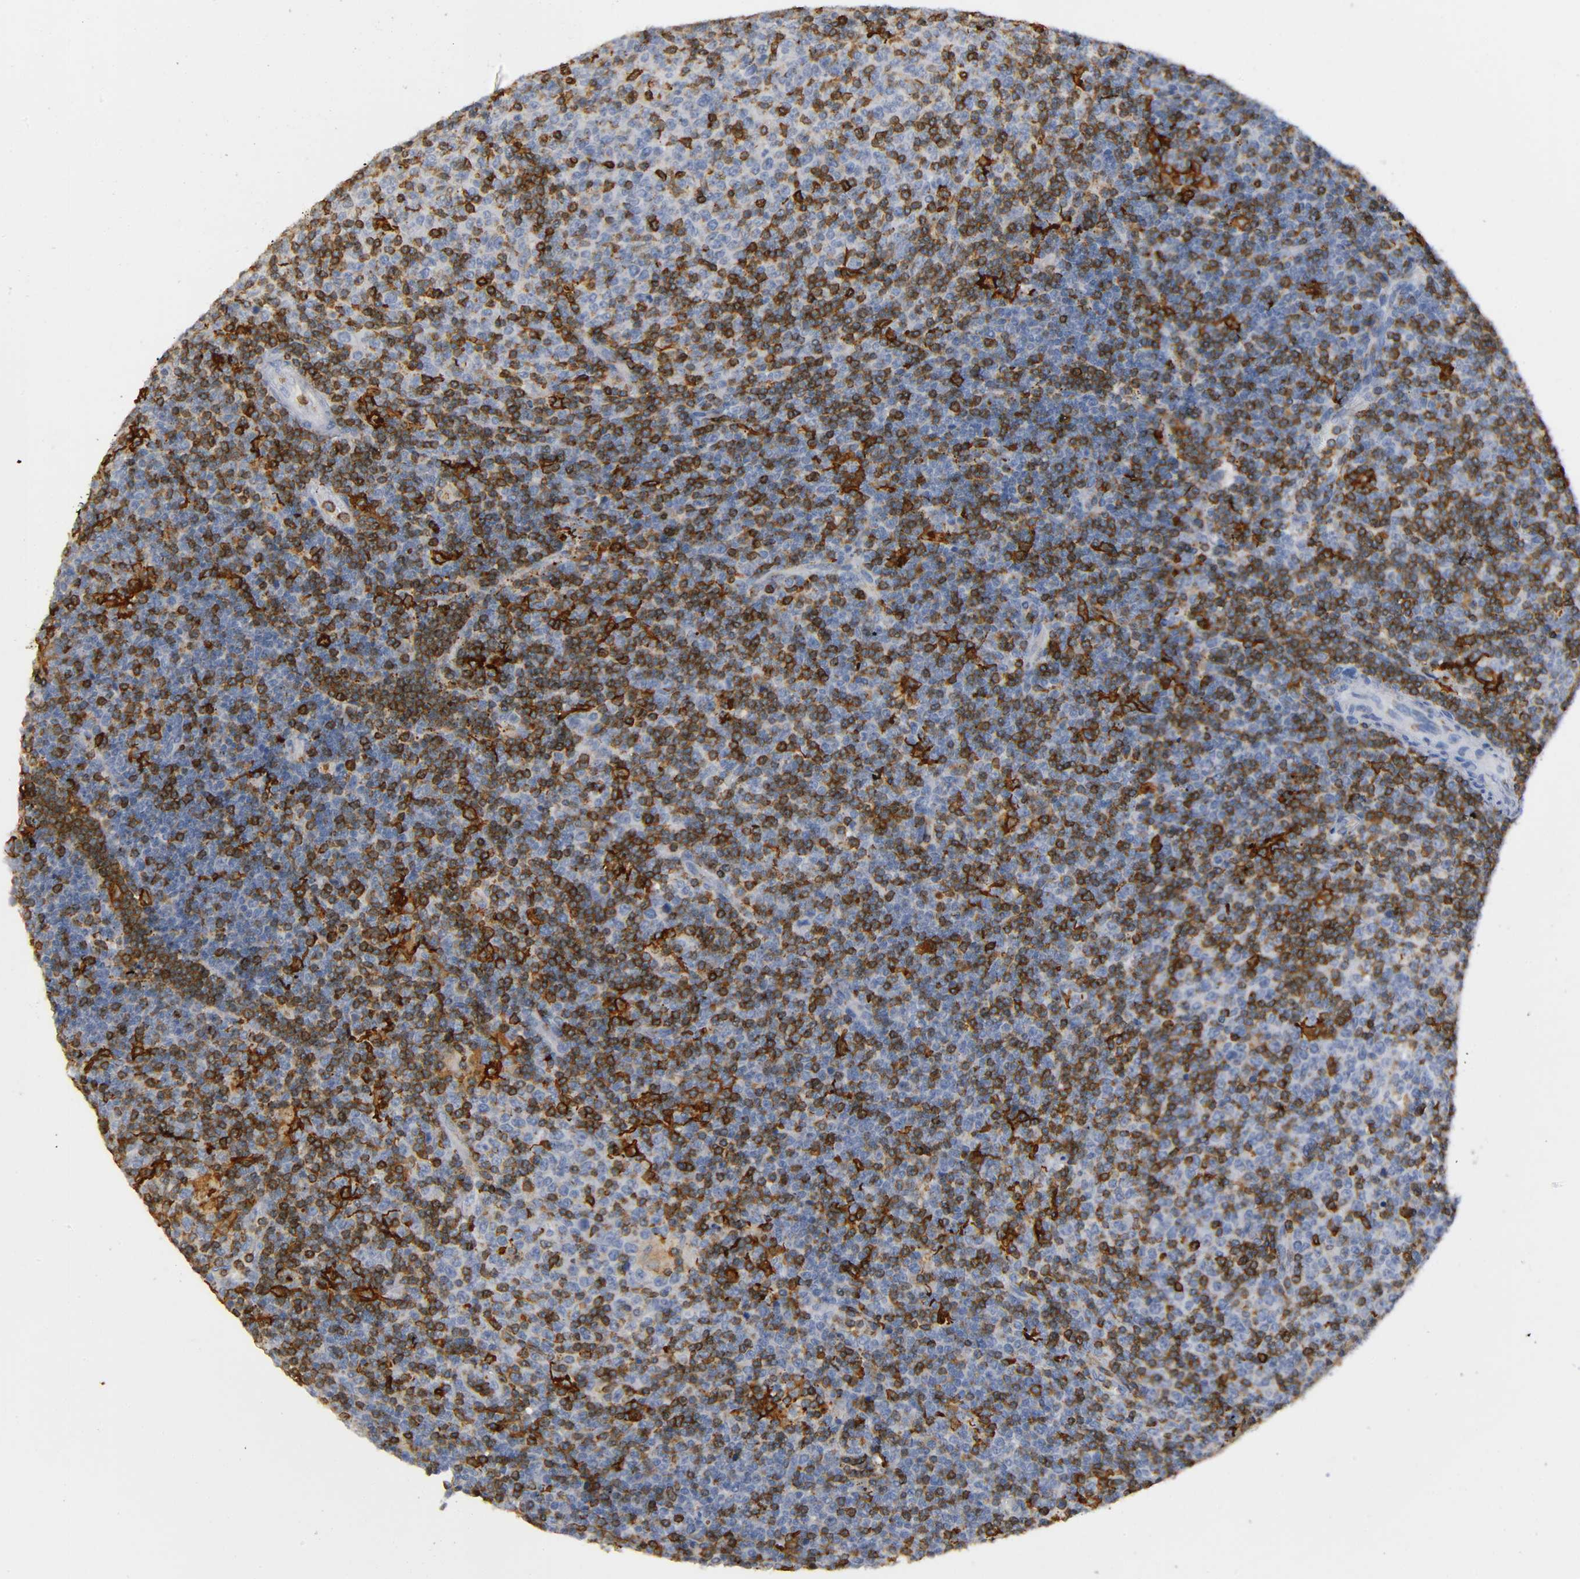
{"staining": {"intensity": "strong", "quantity": ">75%", "location": "cytoplasmic/membranous"}, "tissue": "lymphoma", "cell_type": "Tumor cells", "image_type": "cancer", "snomed": [{"axis": "morphology", "description": "Malignant lymphoma, non-Hodgkin's type, Low grade"}, {"axis": "topography", "description": "Lymph node"}], "caption": "Approximately >75% of tumor cells in human malignant lymphoma, non-Hodgkin's type (low-grade) exhibit strong cytoplasmic/membranous protein staining as visualized by brown immunohistochemical staining.", "gene": "CAPN10", "patient": {"sex": "male", "age": 70}}